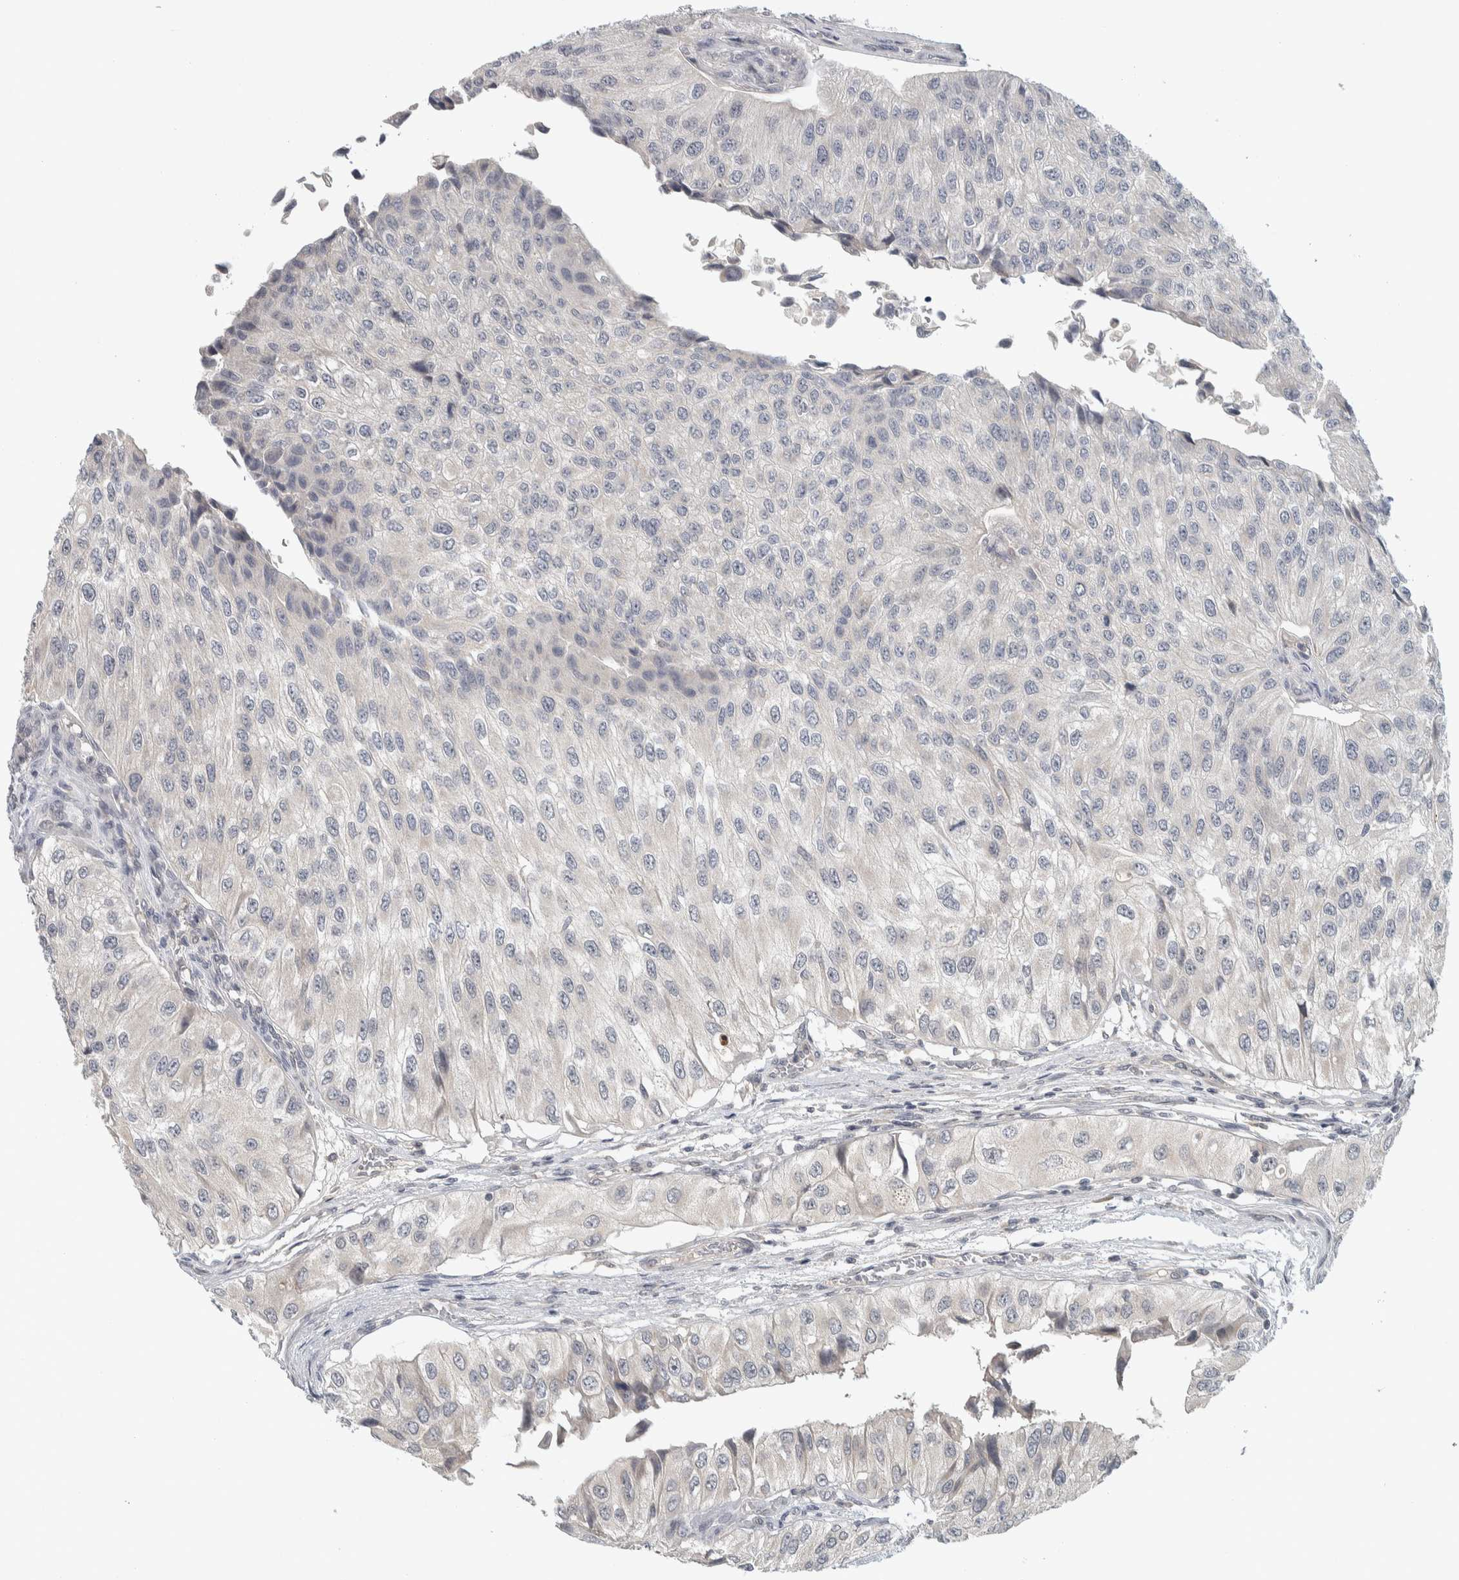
{"staining": {"intensity": "negative", "quantity": "none", "location": "none"}, "tissue": "urothelial cancer", "cell_type": "Tumor cells", "image_type": "cancer", "snomed": [{"axis": "morphology", "description": "Urothelial carcinoma, High grade"}, {"axis": "topography", "description": "Kidney"}, {"axis": "topography", "description": "Urinary bladder"}], "caption": "Tumor cells are negative for protein expression in human urothelial cancer. (DAB IHC, high magnification).", "gene": "AFP", "patient": {"sex": "male", "age": 77}}